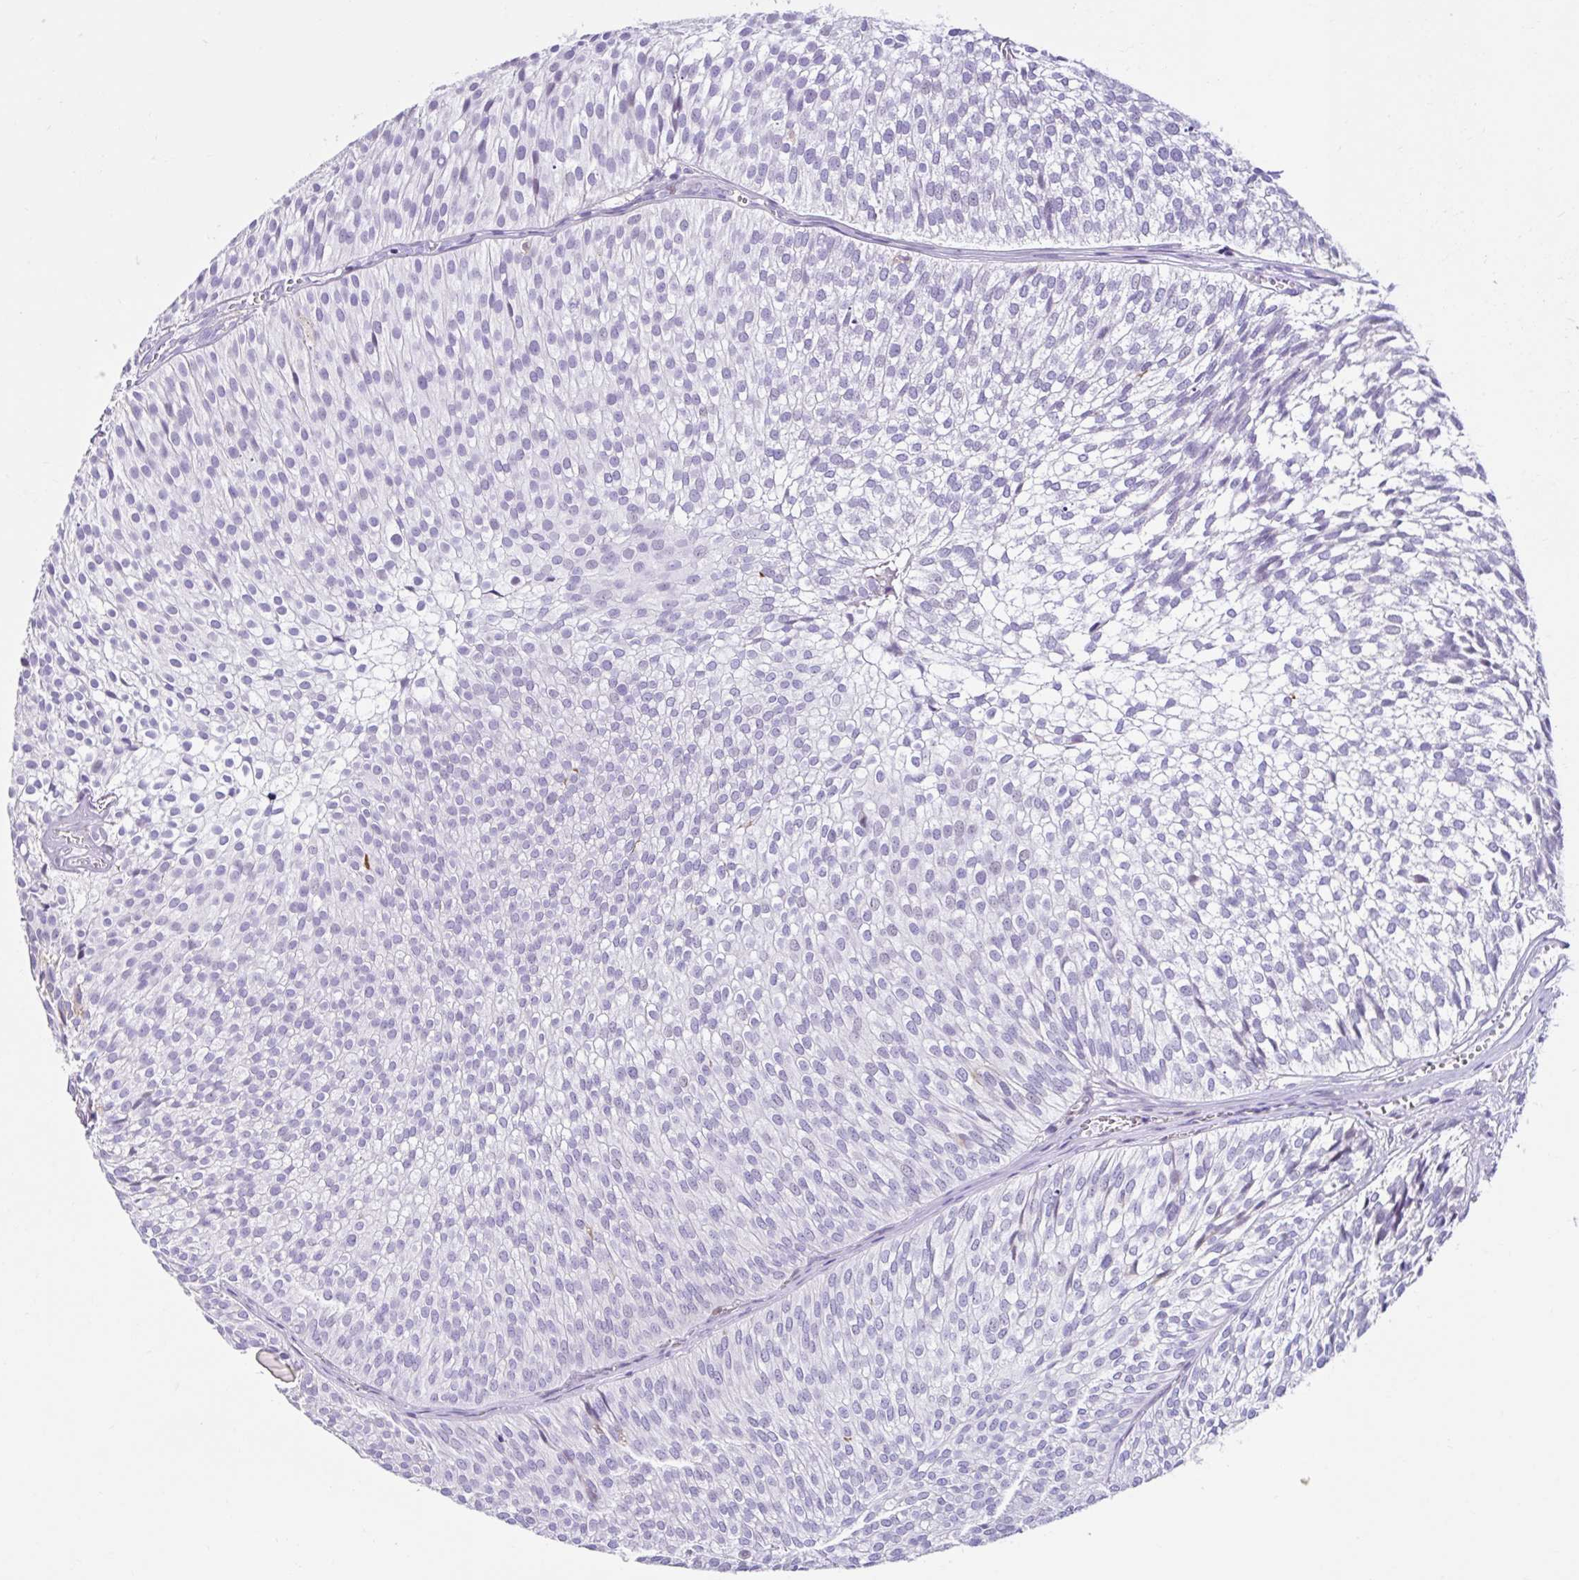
{"staining": {"intensity": "negative", "quantity": "none", "location": "none"}, "tissue": "urothelial cancer", "cell_type": "Tumor cells", "image_type": "cancer", "snomed": [{"axis": "morphology", "description": "Urothelial carcinoma, Low grade"}, {"axis": "topography", "description": "Urinary bladder"}], "caption": "DAB immunohistochemical staining of human urothelial carcinoma (low-grade) displays no significant staining in tumor cells. (Immunohistochemistry, brightfield microscopy, high magnification).", "gene": "NHLH2", "patient": {"sex": "male", "age": 91}}